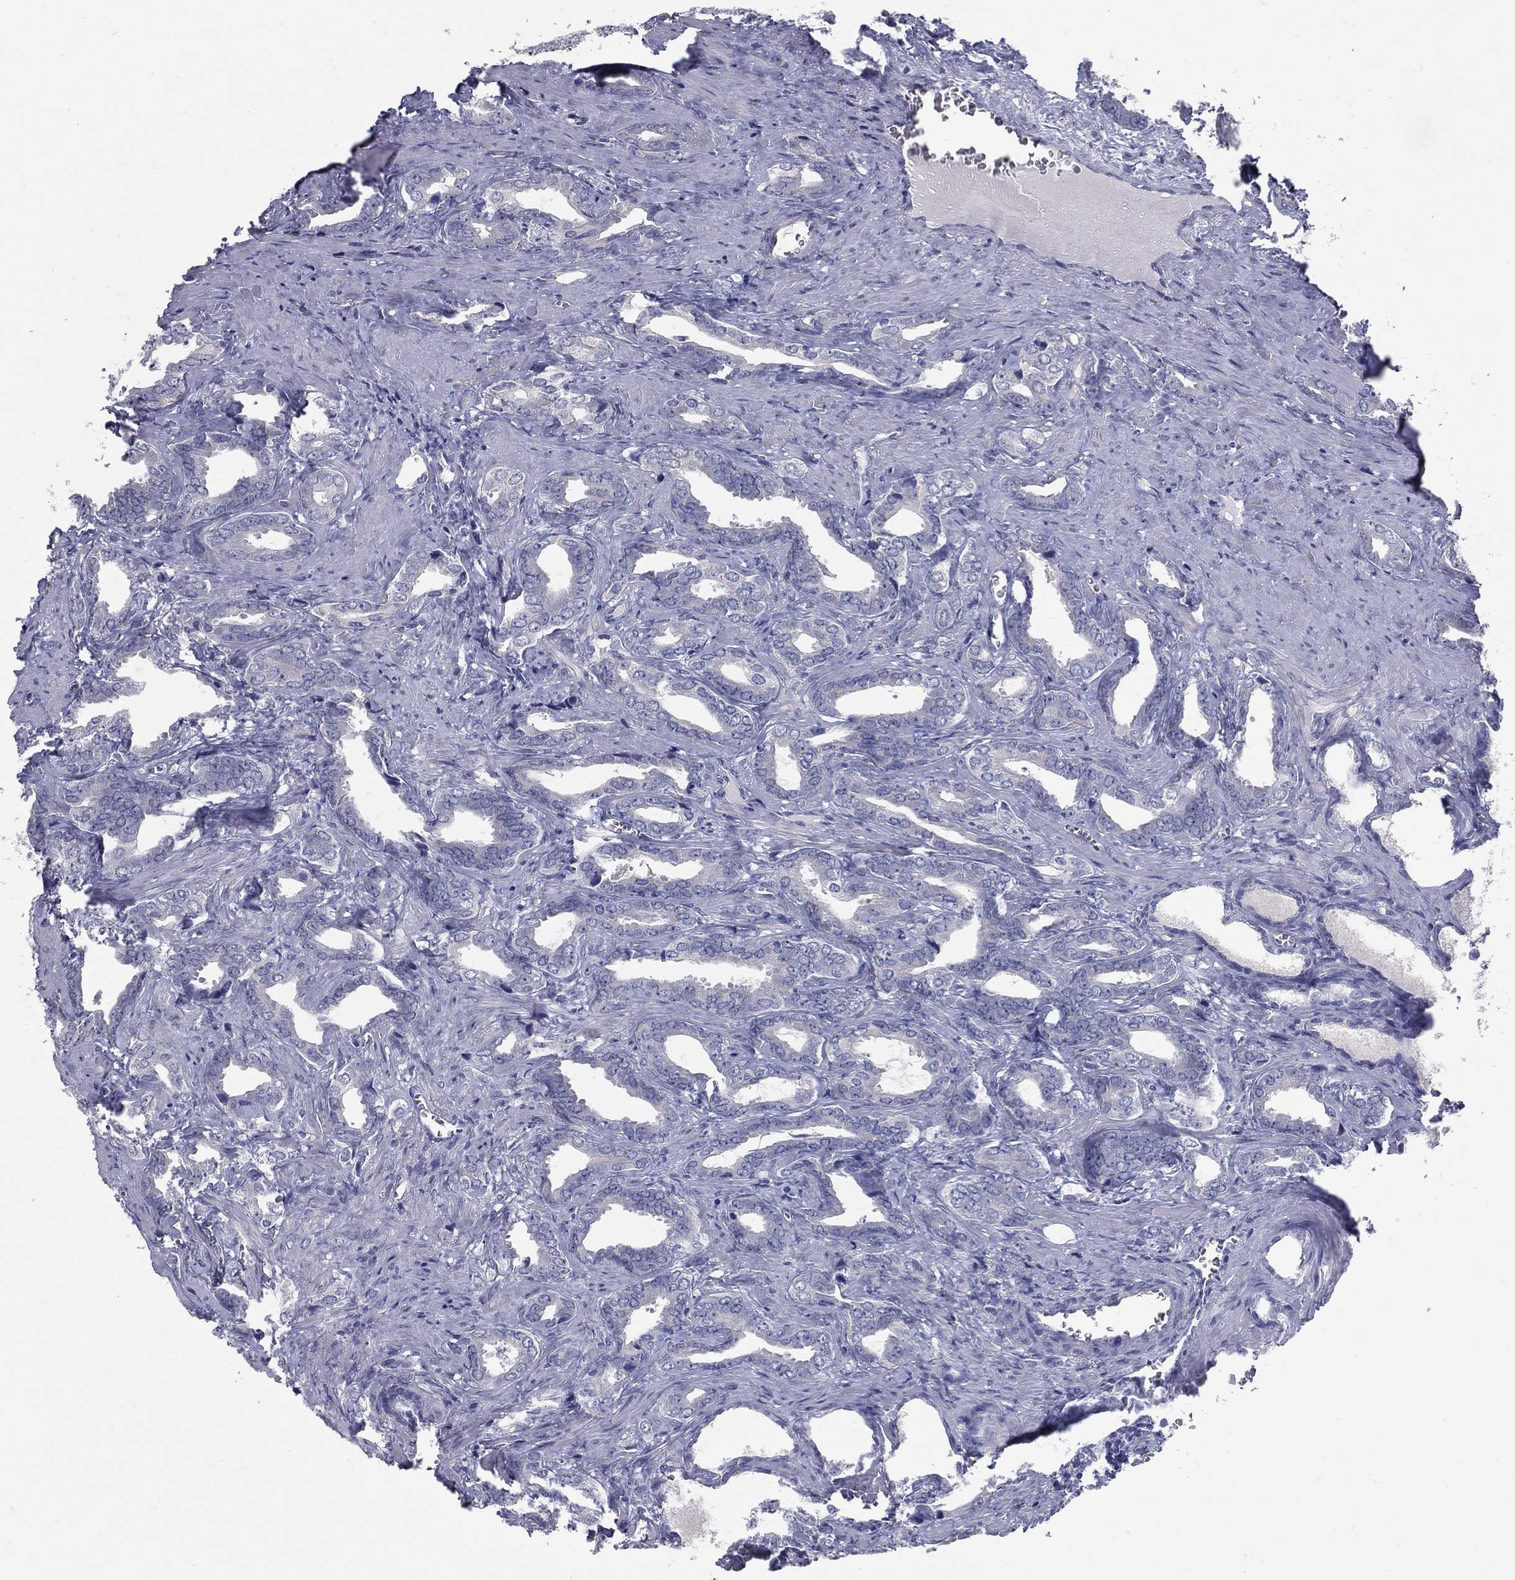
{"staining": {"intensity": "negative", "quantity": "none", "location": "none"}, "tissue": "prostate cancer", "cell_type": "Tumor cells", "image_type": "cancer", "snomed": [{"axis": "morphology", "description": "Adenocarcinoma, NOS"}, {"axis": "topography", "description": "Prostate"}], "caption": "Tumor cells show no significant protein staining in adenocarcinoma (prostate).", "gene": "TFPI2", "patient": {"sex": "male", "age": 66}}